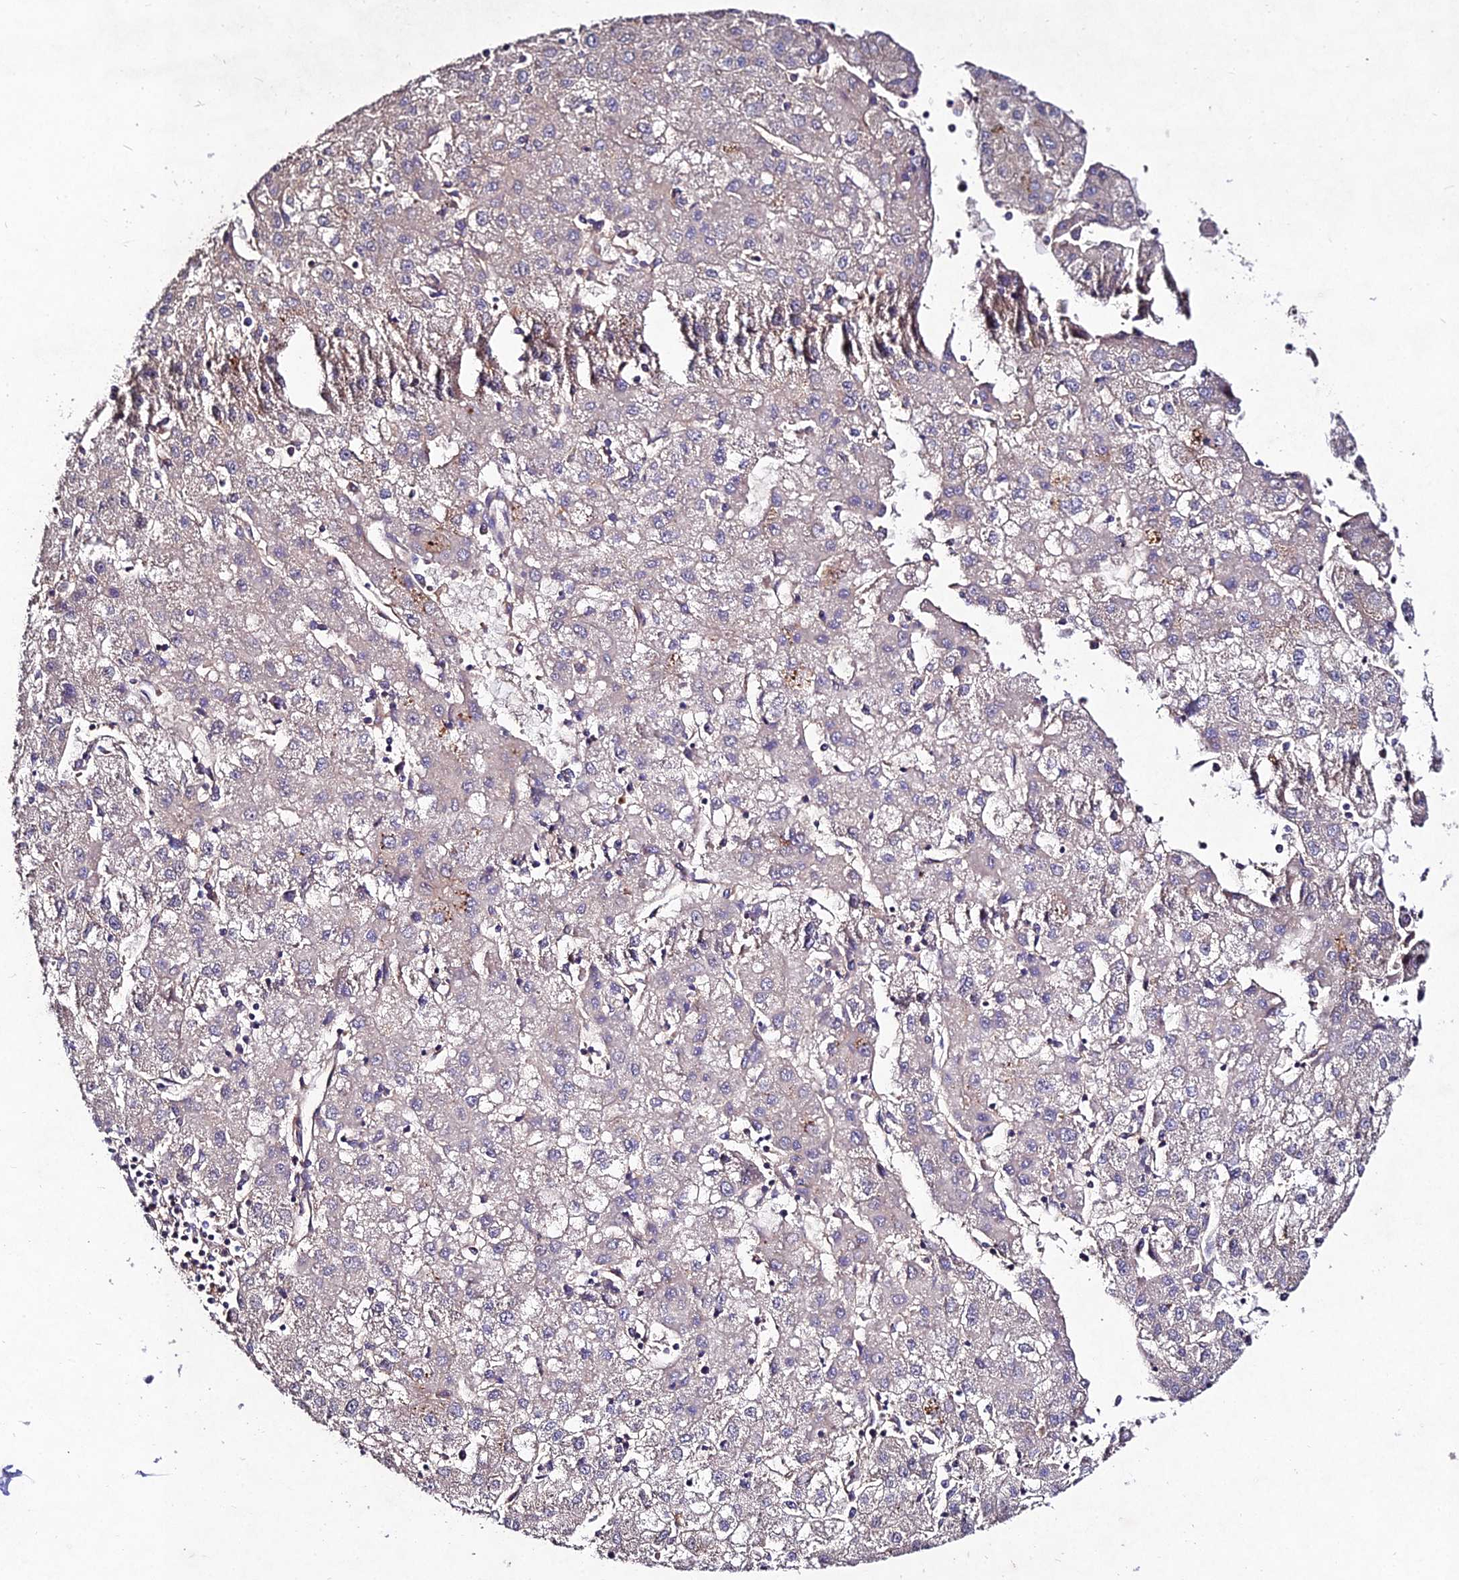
{"staining": {"intensity": "negative", "quantity": "none", "location": "none"}, "tissue": "liver cancer", "cell_type": "Tumor cells", "image_type": "cancer", "snomed": [{"axis": "morphology", "description": "Carcinoma, Hepatocellular, NOS"}, {"axis": "topography", "description": "Liver"}], "caption": "High magnification brightfield microscopy of liver cancer stained with DAB (3,3'-diaminobenzidine) (brown) and counterstained with hematoxylin (blue): tumor cells show no significant staining.", "gene": "AP3M2", "patient": {"sex": "male", "age": 72}}